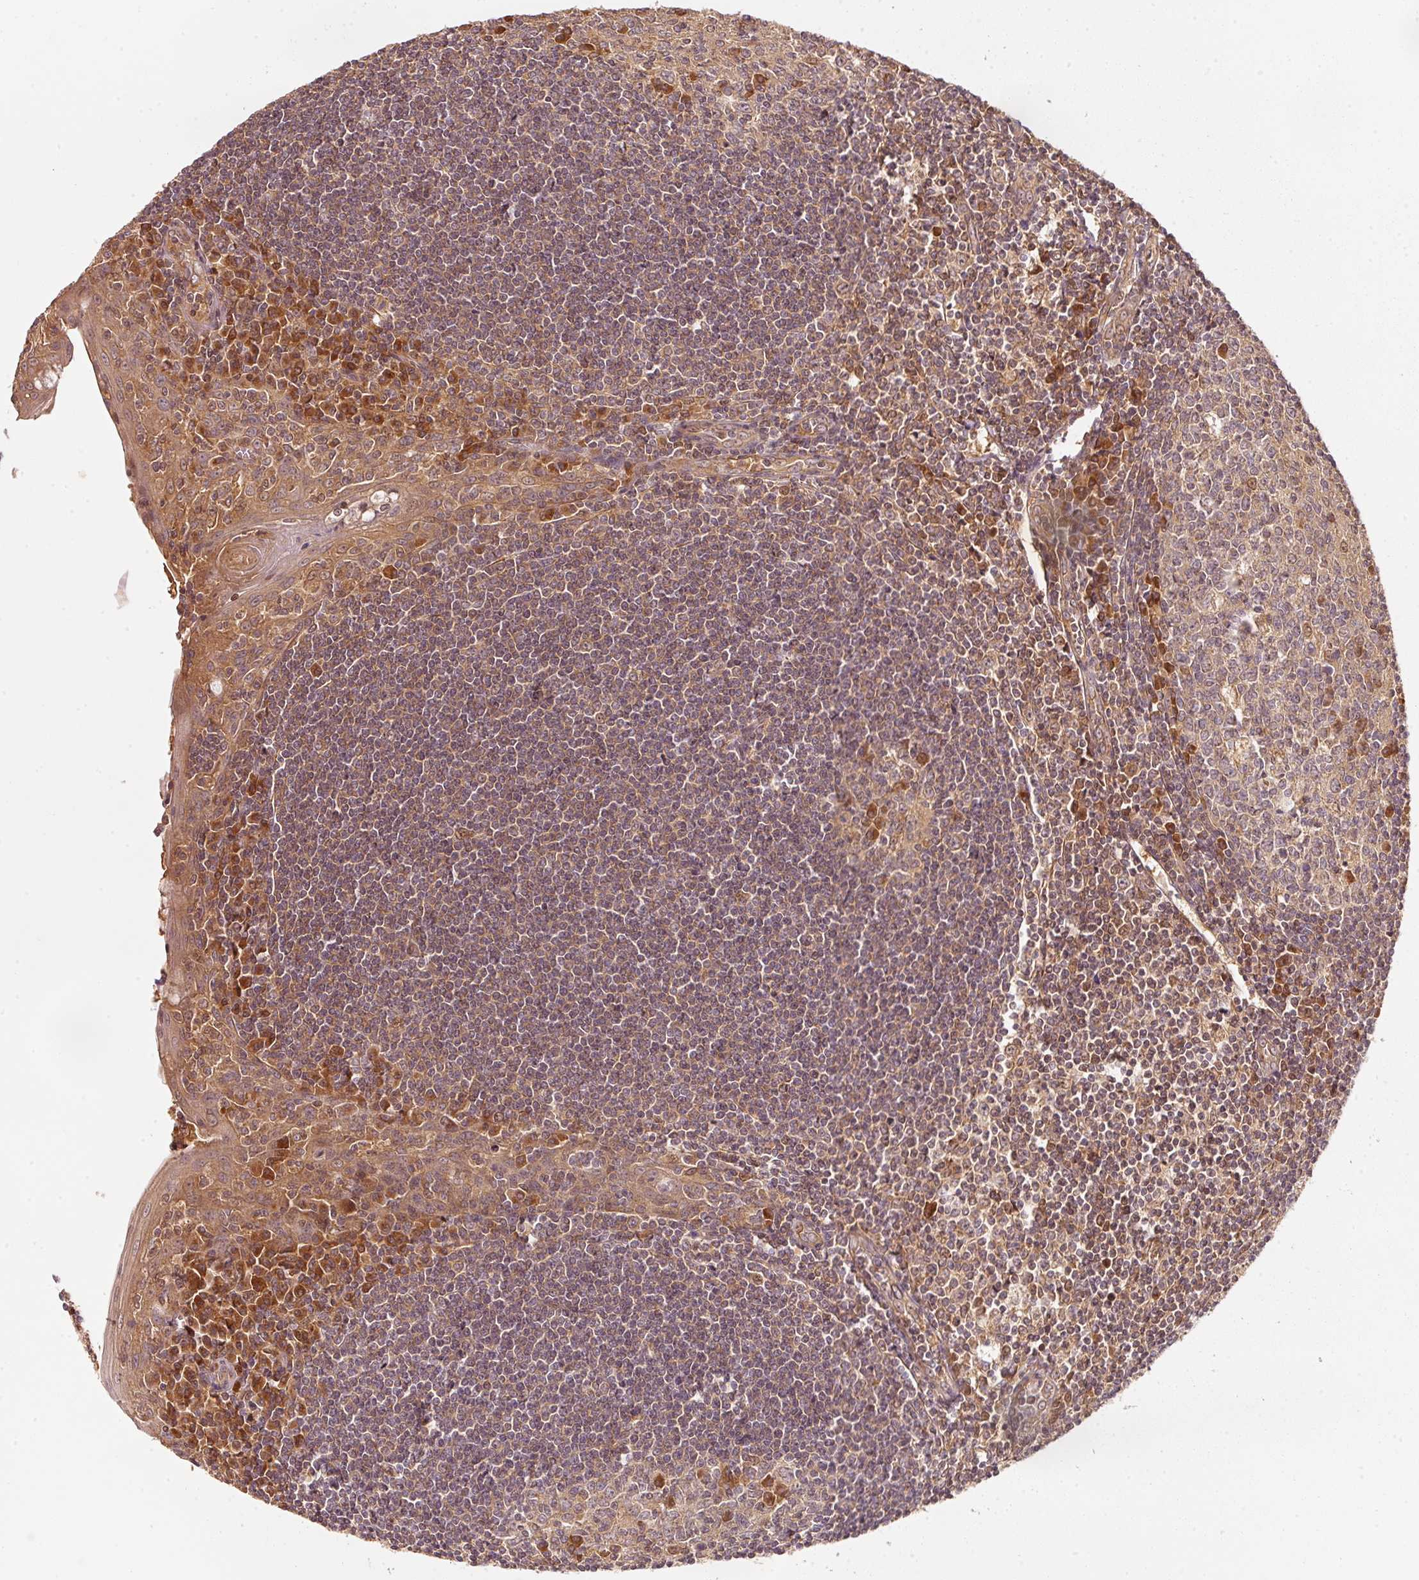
{"staining": {"intensity": "moderate", "quantity": "25%-75%", "location": "cytoplasmic/membranous"}, "tissue": "tonsil", "cell_type": "Germinal center cells", "image_type": "normal", "snomed": [{"axis": "morphology", "description": "Normal tissue, NOS"}, {"axis": "topography", "description": "Tonsil"}], "caption": "IHC micrograph of normal human tonsil stained for a protein (brown), which reveals medium levels of moderate cytoplasmic/membranous positivity in approximately 25%-75% of germinal center cells.", "gene": "RRAS2", "patient": {"sex": "male", "age": 27}}